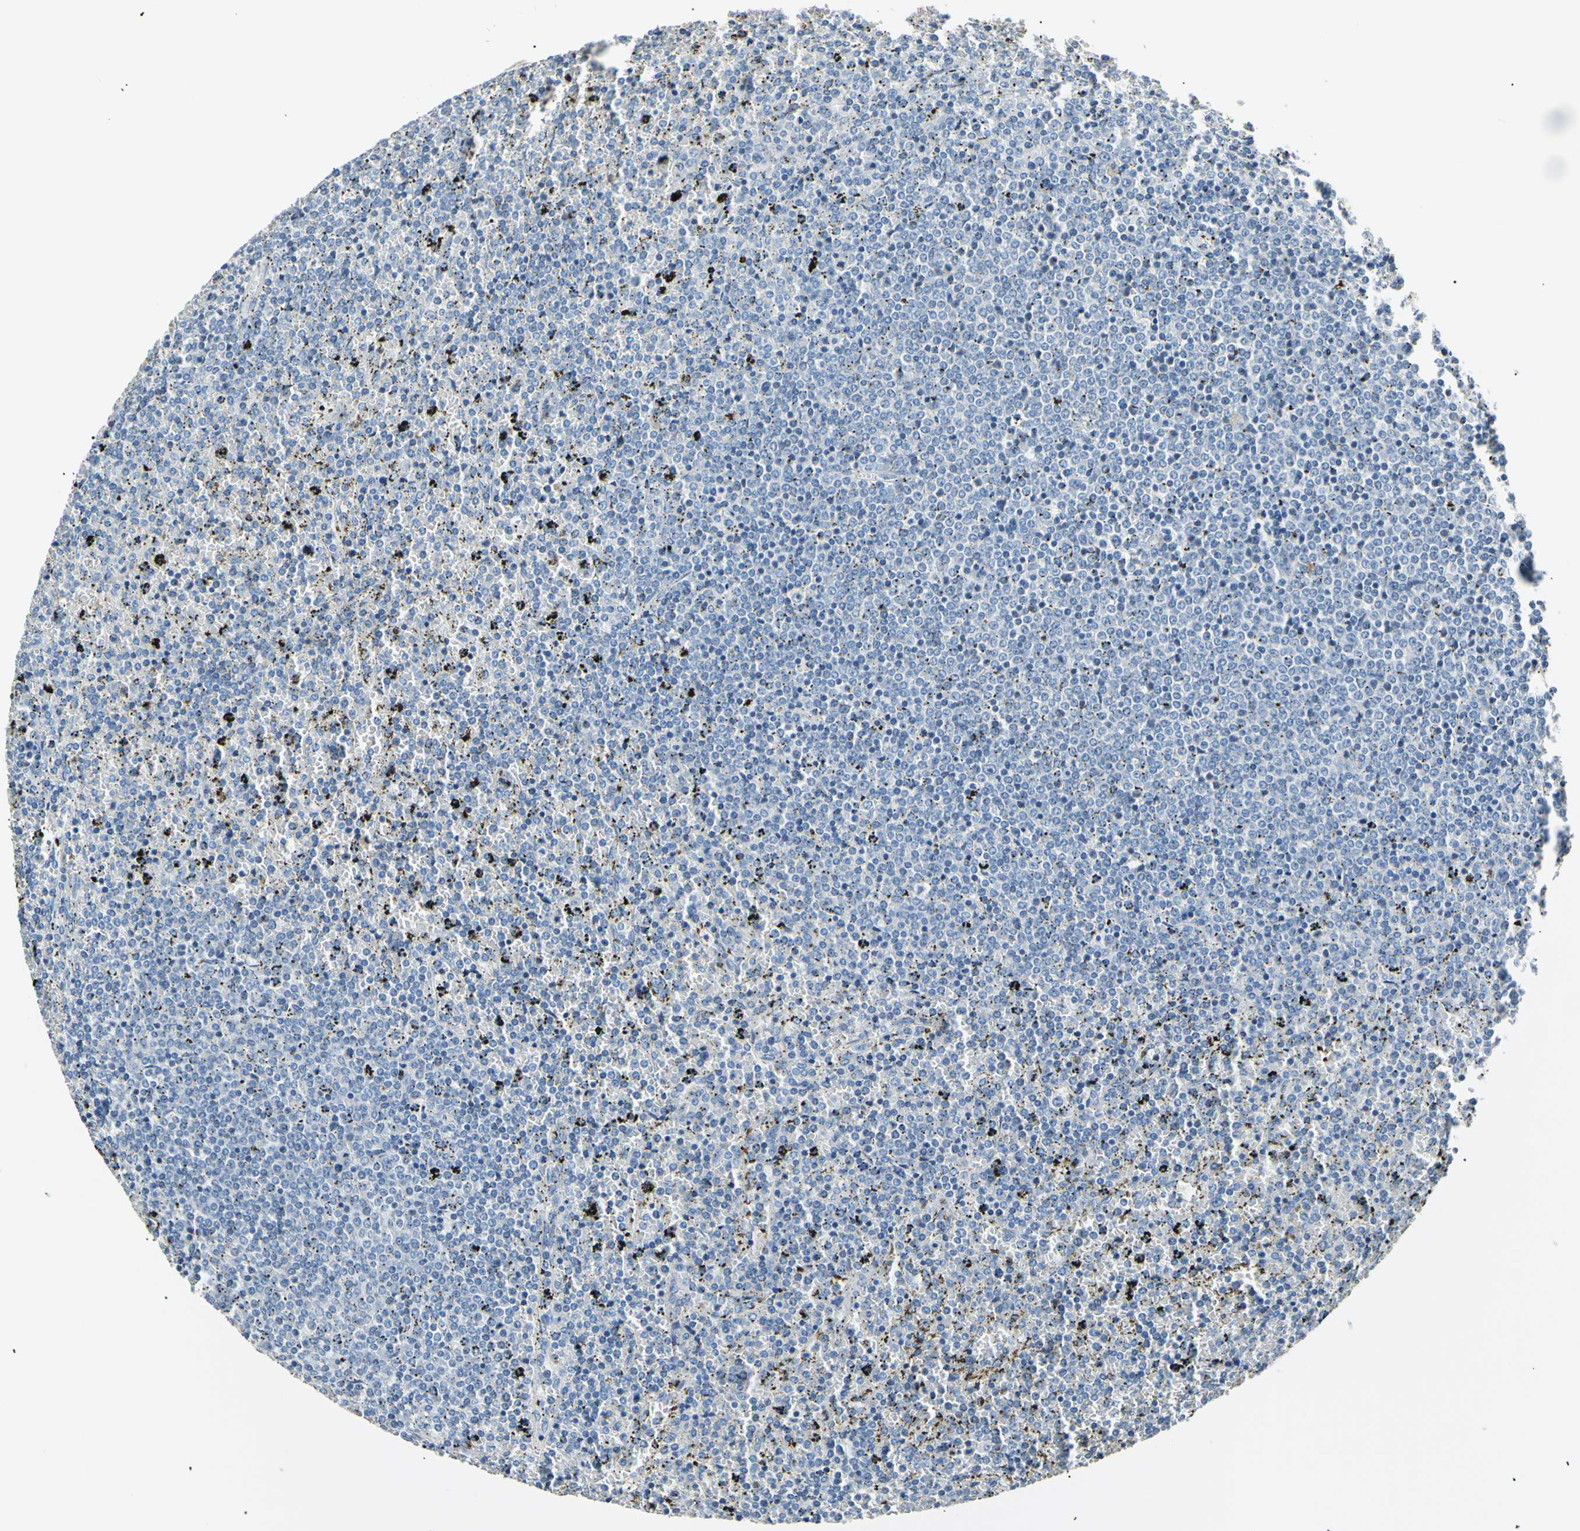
{"staining": {"intensity": "negative", "quantity": "none", "location": "none"}, "tissue": "lymphoma", "cell_type": "Tumor cells", "image_type": "cancer", "snomed": [{"axis": "morphology", "description": "Malignant lymphoma, non-Hodgkin's type, Low grade"}, {"axis": "topography", "description": "Spleen"}], "caption": "This is a photomicrograph of immunohistochemistry (IHC) staining of low-grade malignant lymphoma, non-Hodgkin's type, which shows no expression in tumor cells.", "gene": "LDLR", "patient": {"sex": "female", "age": 77}}